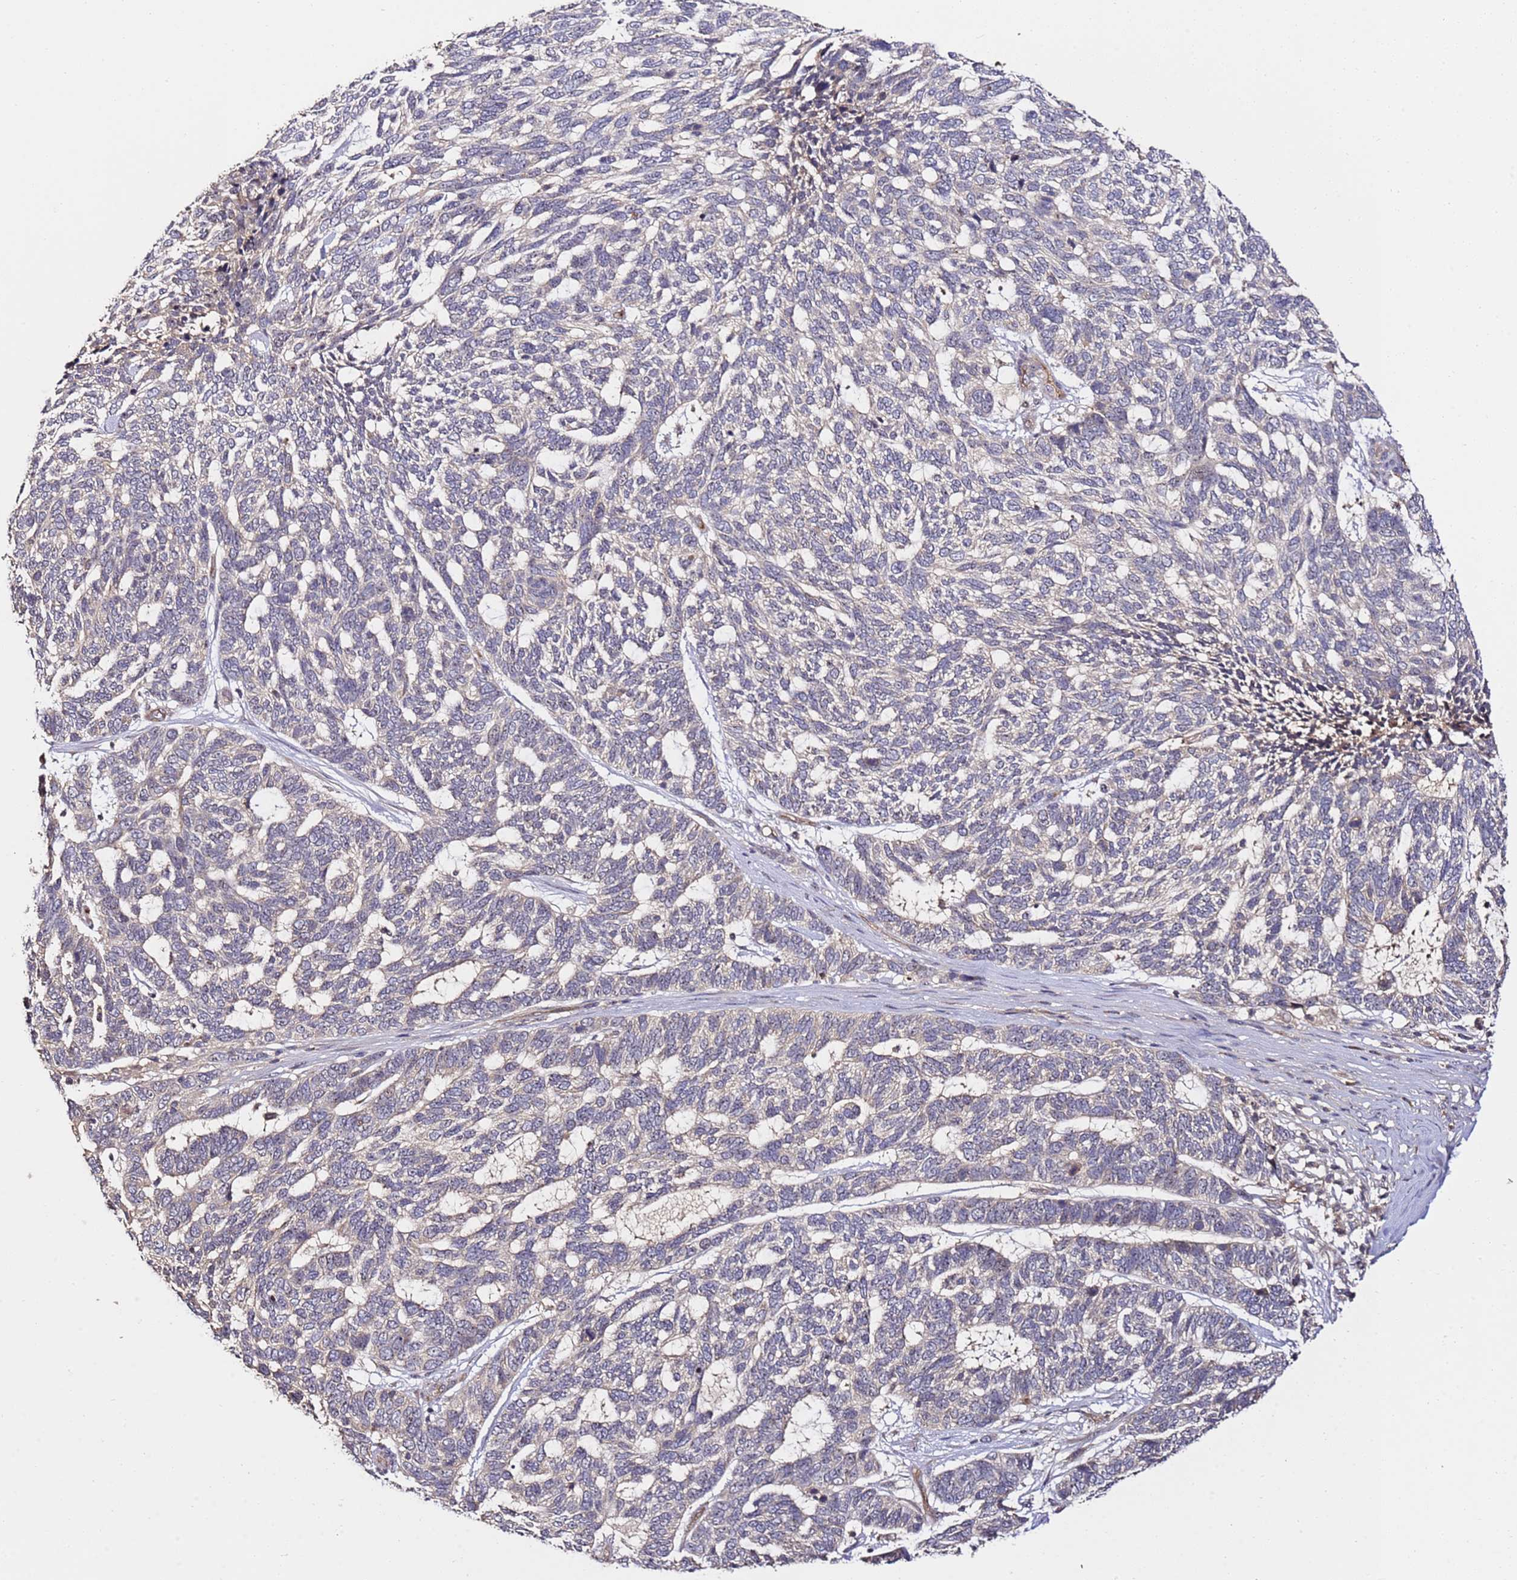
{"staining": {"intensity": "negative", "quantity": "none", "location": "none"}, "tissue": "skin cancer", "cell_type": "Tumor cells", "image_type": "cancer", "snomed": [{"axis": "morphology", "description": "Basal cell carcinoma"}, {"axis": "topography", "description": "Skin"}], "caption": "Tumor cells show no significant protein positivity in skin basal cell carcinoma. (DAB immunohistochemistry, high magnification).", "gene": "DDX27", "patient": {"sex": "female", "age": 65}}